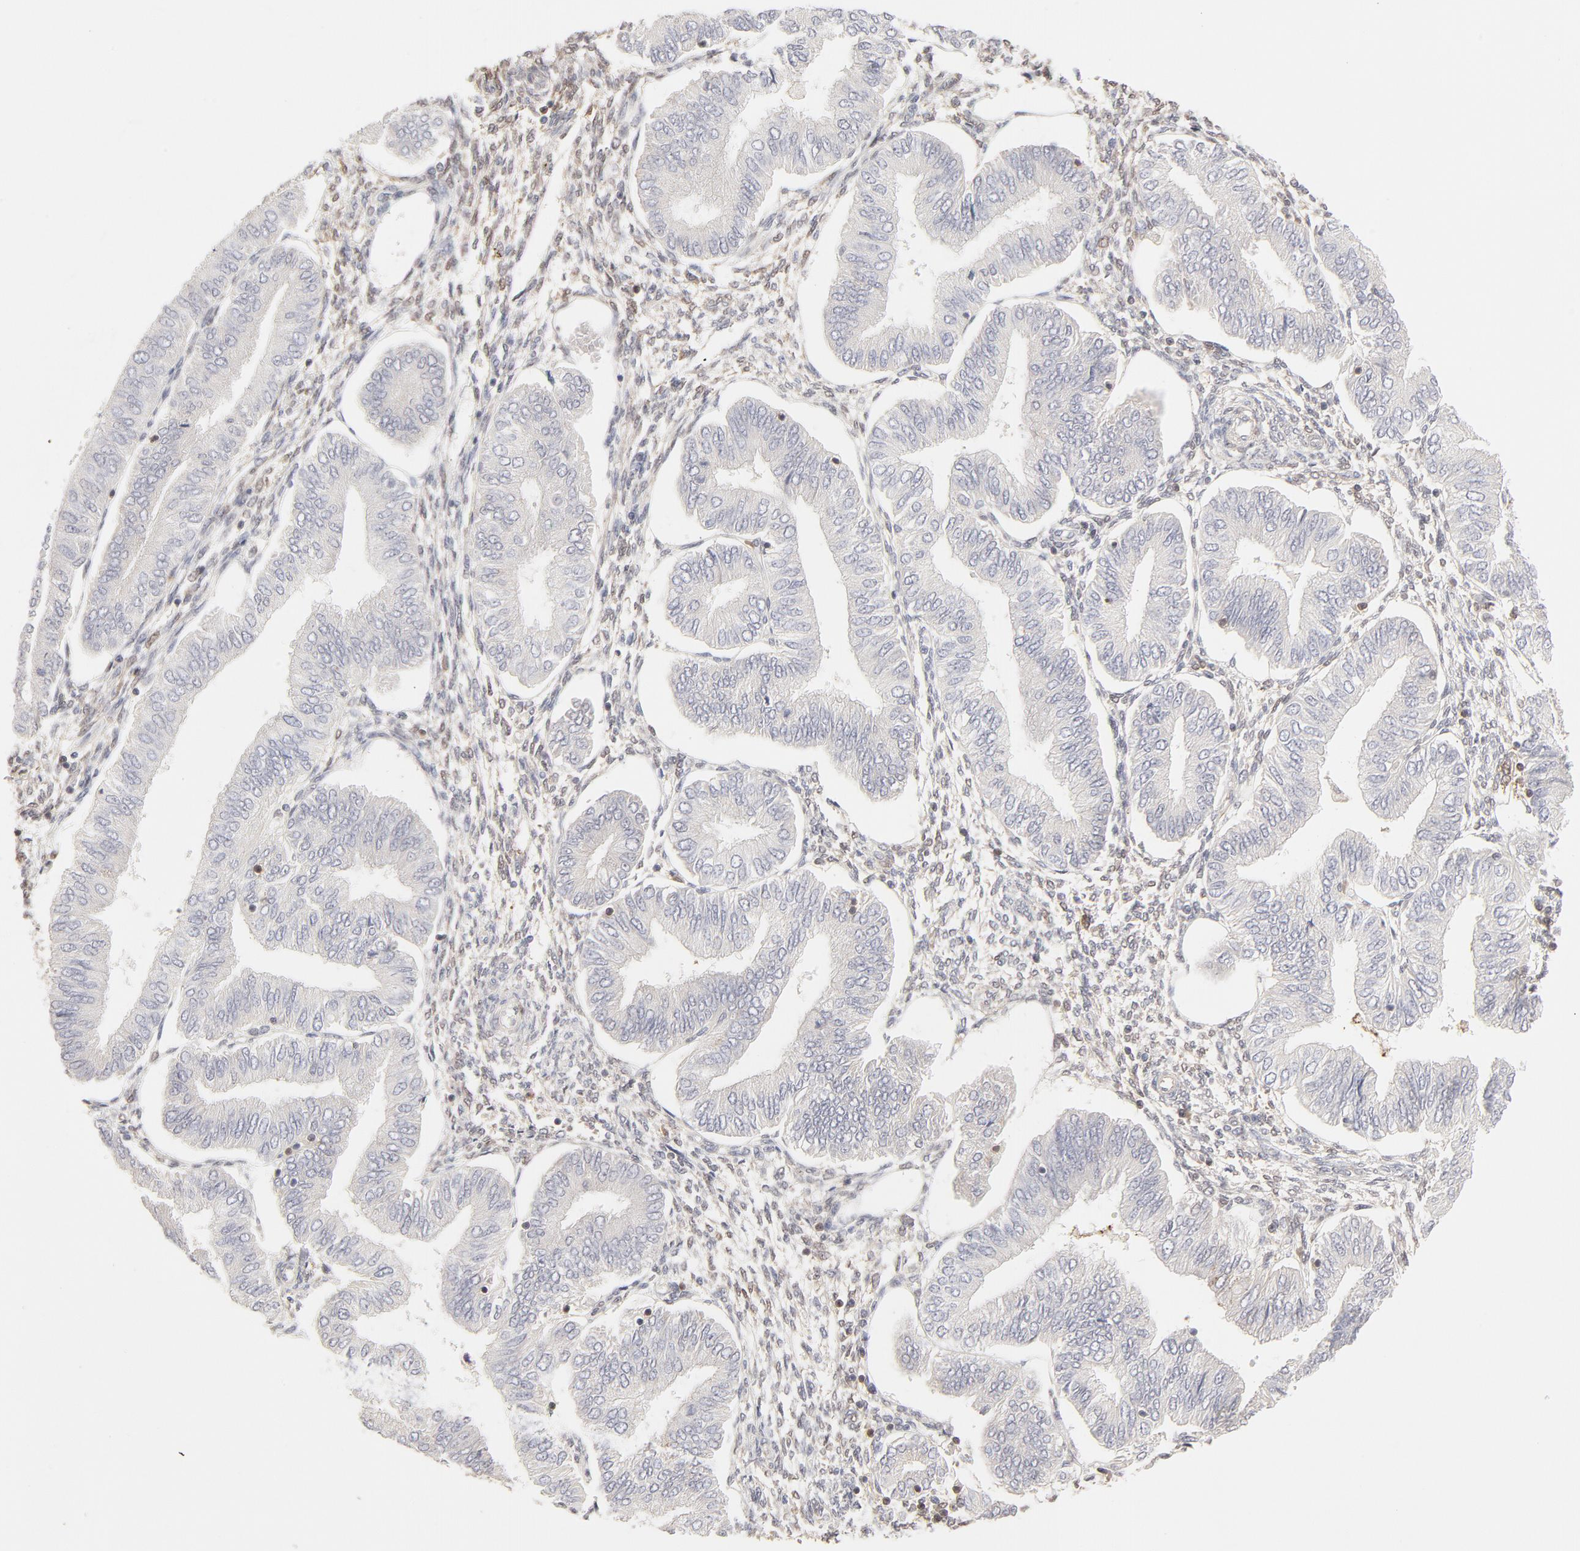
{"staining": {"intensity": "negative", "quantity": "none", "location": "none"}, "tissue": "endometrial cancer", "cell_type": "Tumor cells", "image_type": "cancer", "snomed": [{"axis": "morphology", "description": "Adenocarcinoma, NOS"}, {"axis": "topography", "description": "Endometrium"}], "caption": "Immunohistochemical staining of endometrial cancer (adenocarcinoma) demonstrates no significant staining in tumor cells.", "gene": "CDK6", "patient": {"sex": "female", "age": 51}}